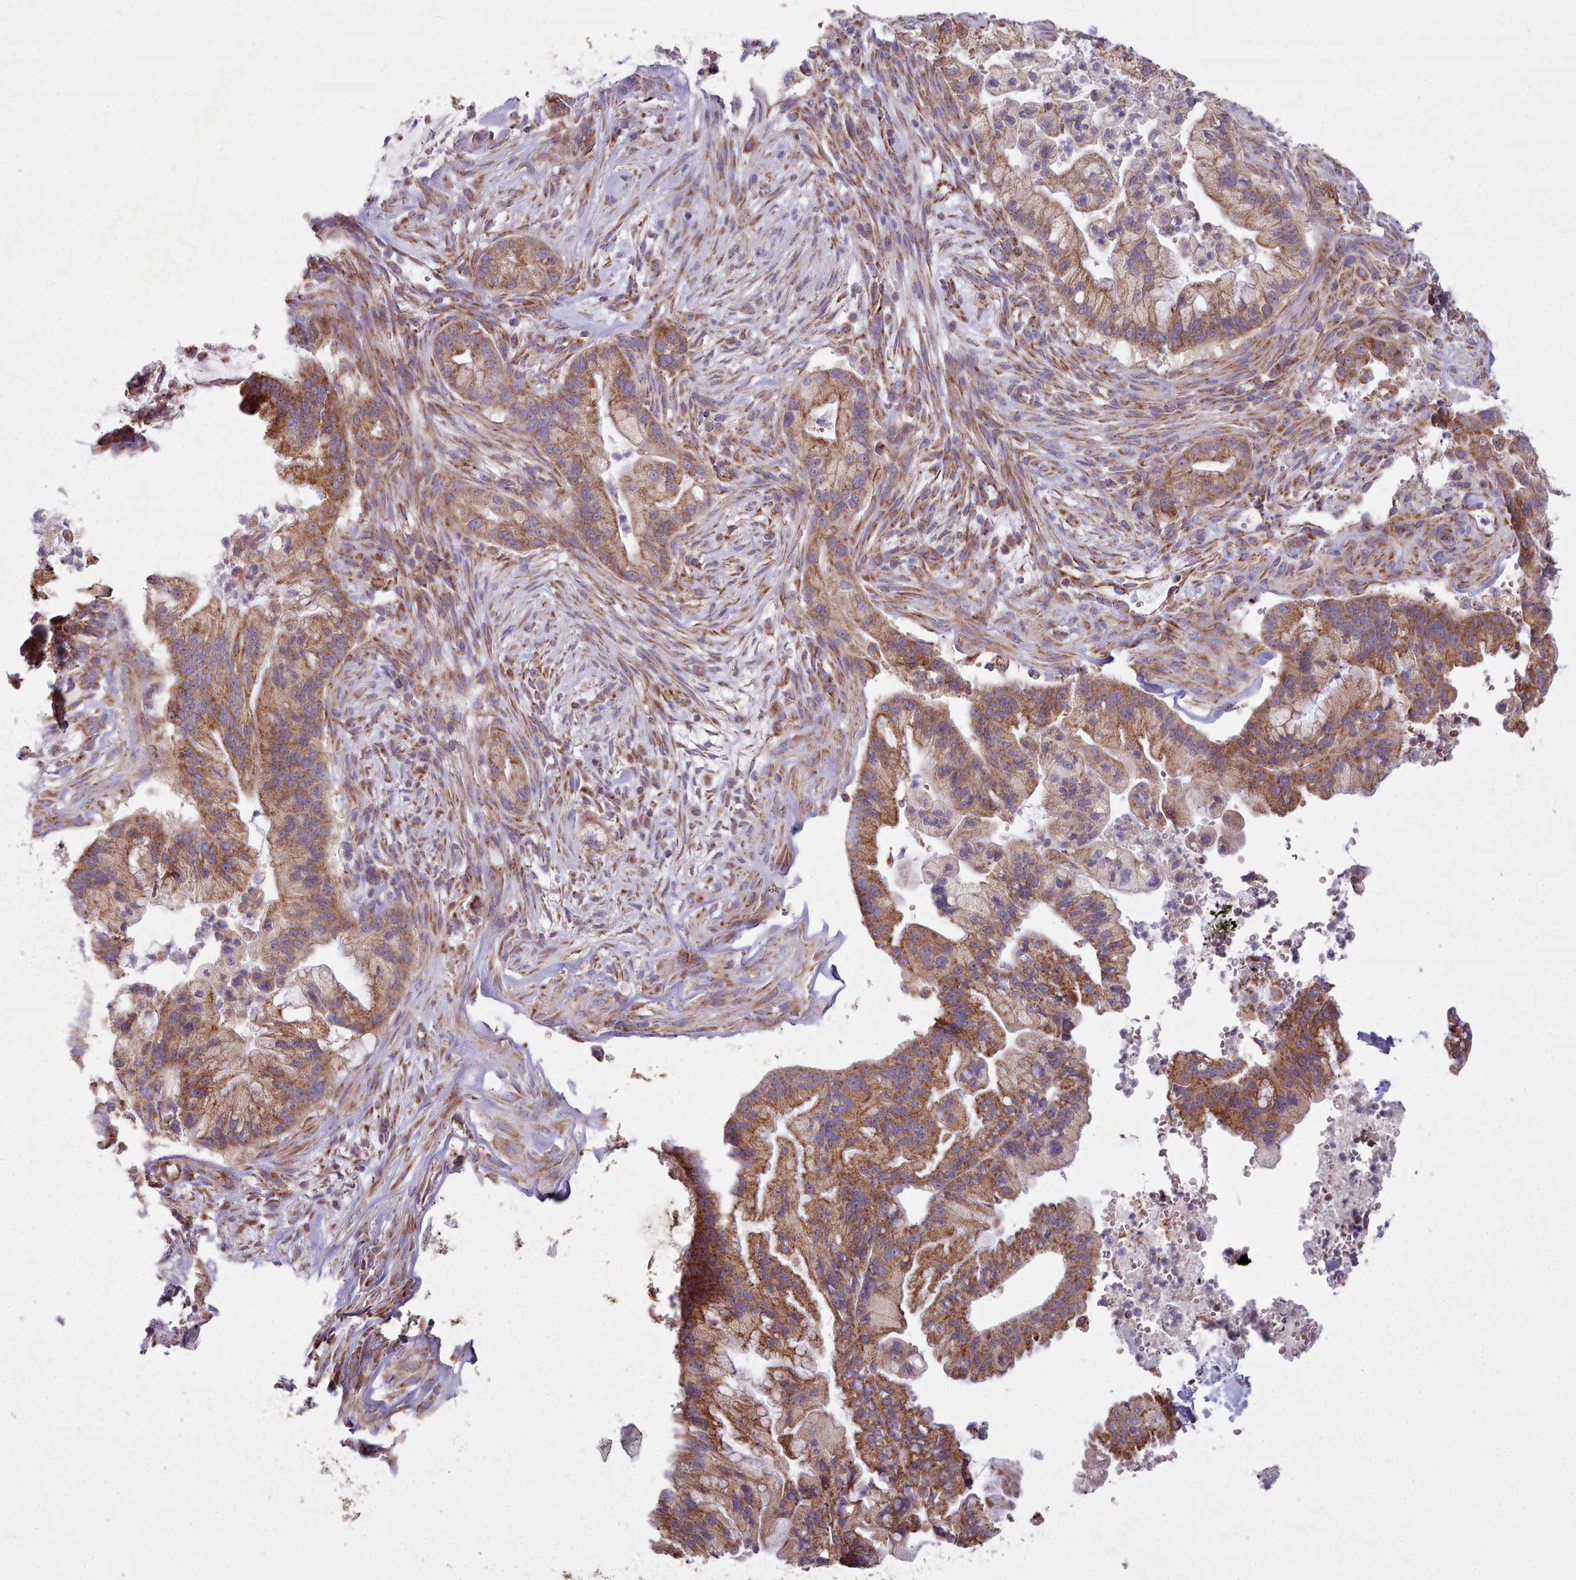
{"staining": {"intensity": "moderate", "quantity": ">75%", "location": "cytoplasmic/membranous"}, "tissue": "pancreatic cancer", "cell_type": "Tumor cells", "image_type": "cancer", "snomed": [{"axis": "morphology", "description": "Adenocarcinoma, NOS"}, {"axis": "topography", "description": "Pancreas"}], "caption": "Pancreatic adenocarcinoma stained with DAB IHC reveals medium levels of moderate cytoplasmic/membranous positivity in approximately >75% of tumor cells.", "gene": "SRP54", "patient": {"sex": "male", "age": 44}}